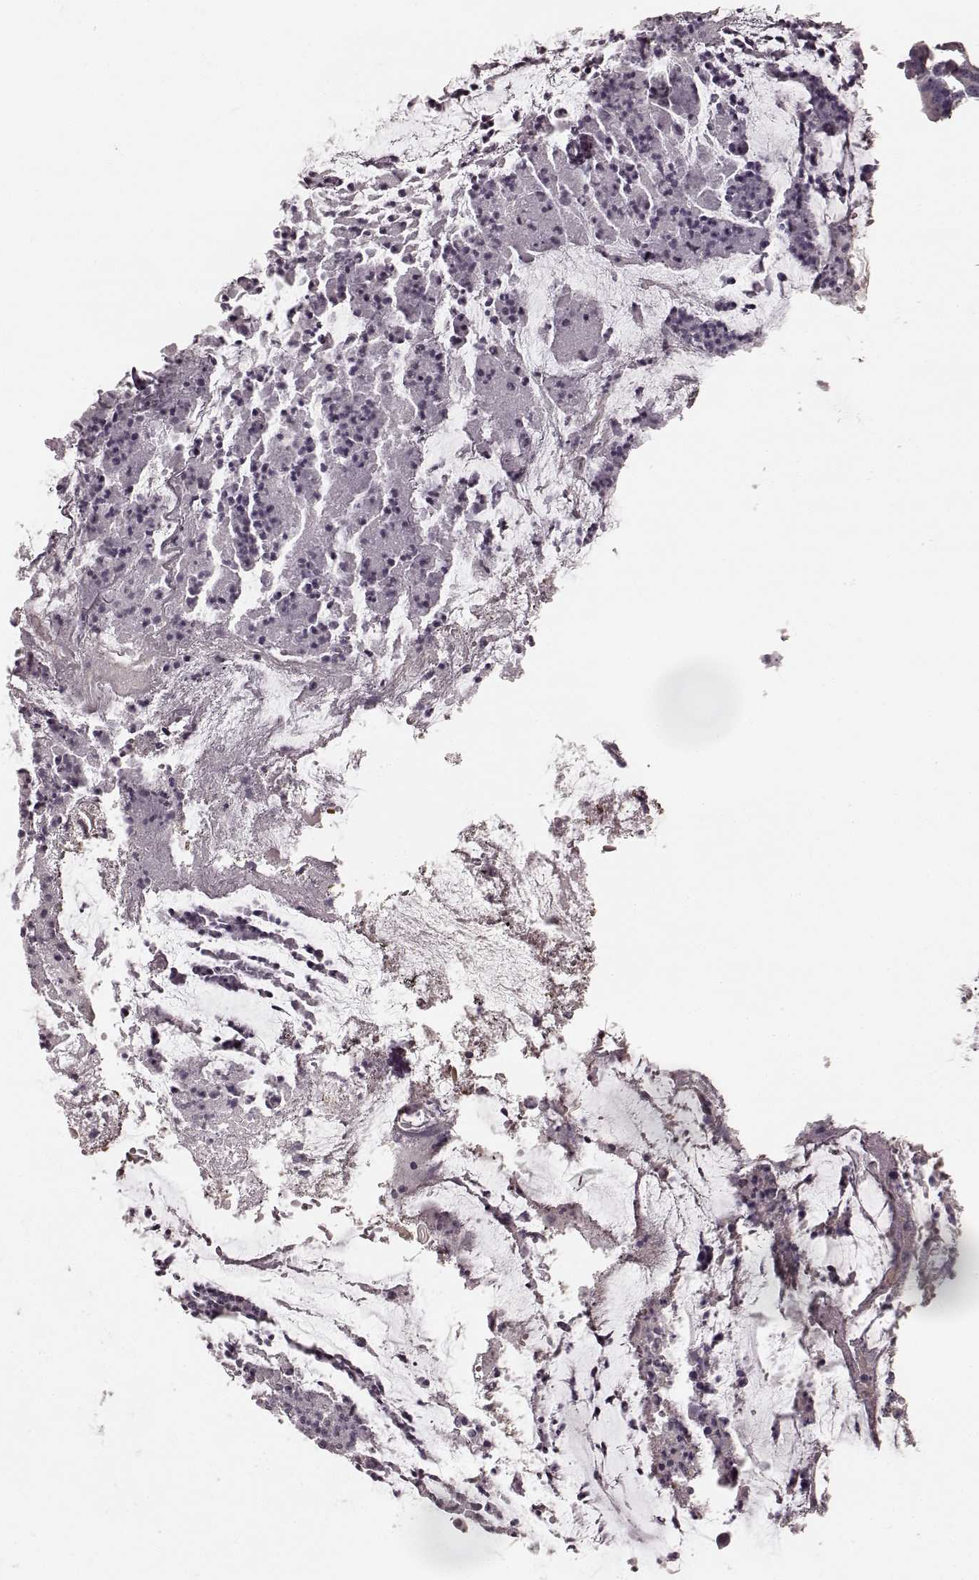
{"staining": {"intensity": "negative", "quantity": "none", "location": "none"}, "tissue": "colorectal cancer", "cell_type": "Tumor cells", "image_type": "cancer", "snomed": [{"axis": "morphology", "description": "Adenocarcinoma, NOS"}, {"axis": "topography", "description": "Colon"}], "caption": "A micrograph of adenocarcinoma (colorectal) stained for a protein reveals no brown staining in tumor cells.", "gene": "PRKCE", "patient": {"sex": "female", "age": 43}}